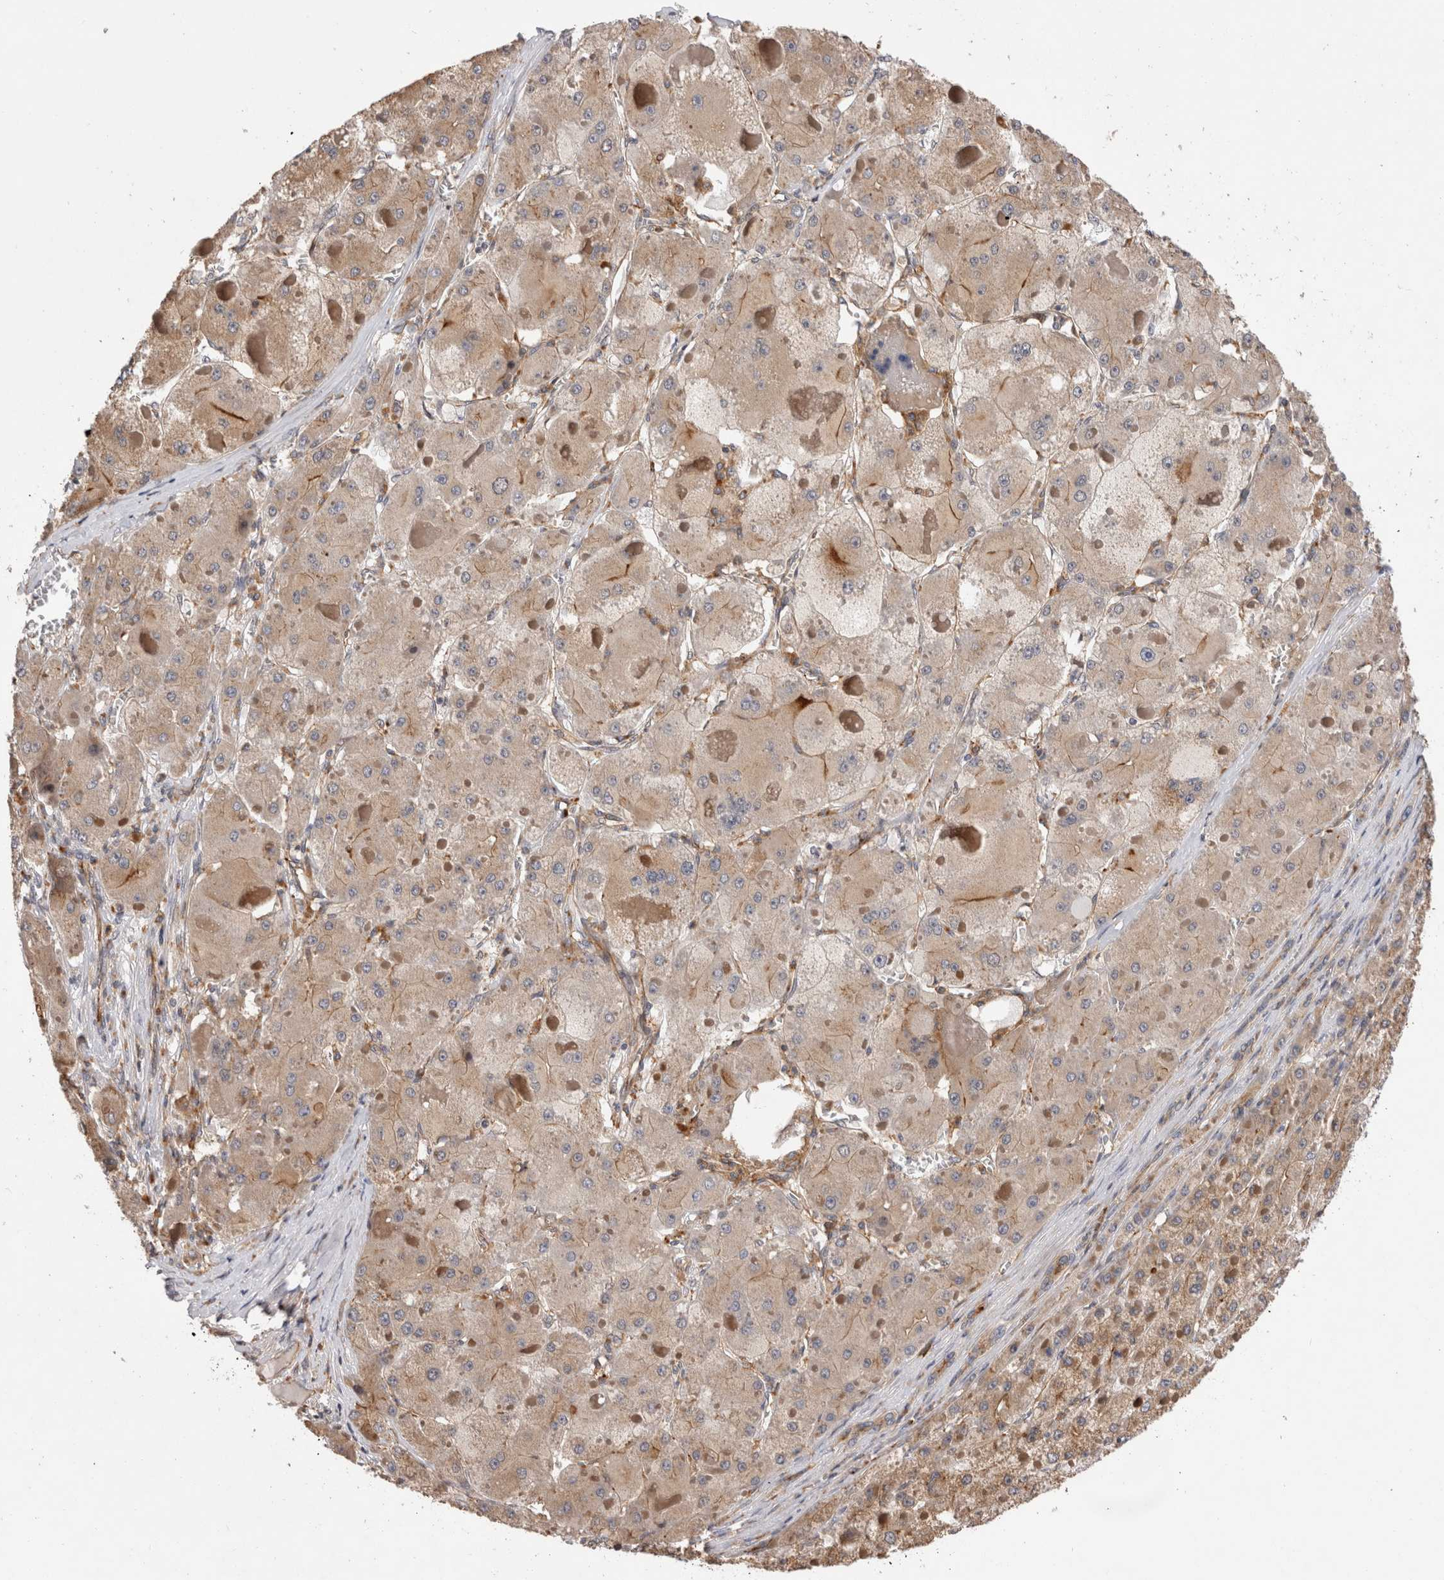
{"staining": {"intensity": "weak", "quantity": ">75%", "location": "cytoplasmic/membranous"}, "tissue": "liver cancer", "cell_type": "Tumor cells", "image_type": "cancer", "snomed": [{"axis": "morphology", "description": "Carcinoma, Hepatocellular, NOS"}, {"axis": "topography", "description": "Liver"}], "caption": "This photomicrograph exhibits immunohistochemistry (IHC) staining of liver cancer (hepatocellular carcinoma), with low weak cytoplasmic/membranous positivity in about >75% of tumor cells.", "gene": "BNIP2", "patient": {"sex": "female", "age": 73}}